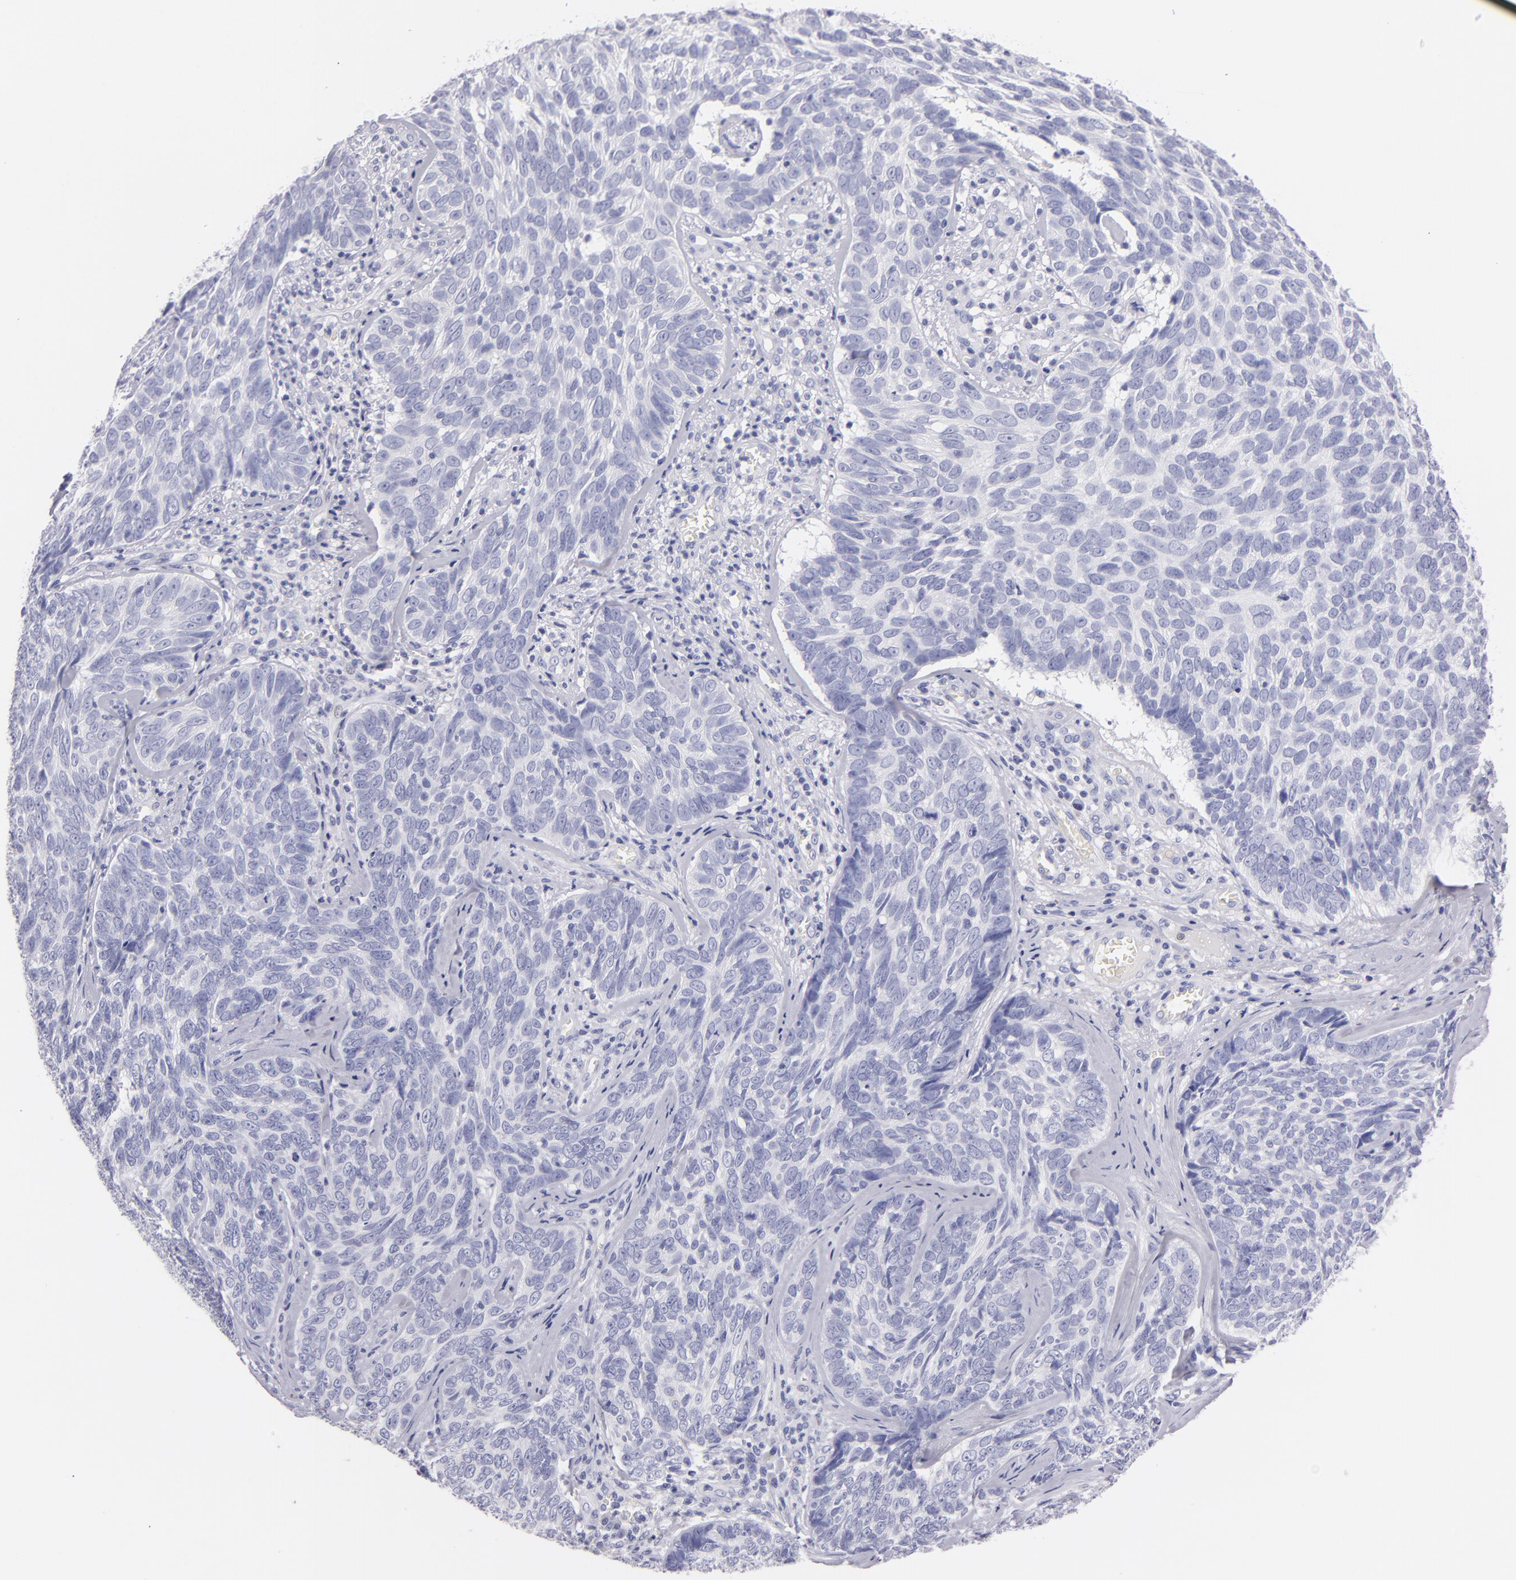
{"staining": {"intensity": "negative", "quantity": "none", "location": "none"}, "tissue": "skin cancer", "cell_type": "Tumor cells", "image_type": "cancer", "snomed": [{"axis": "morphology", "description": "Basal cell carcinoma"}, {"axis": "topography", "description": "Skin"}], "caption": "IHC micrograph of neoplastic tissue: skin cancer stained with DAB (3,3'-diaminobenzidine) displays no significant protein staining in tumor cells. (DAB immunohistochemistry (IHC) with hematoxylin counter stain).", "gene": "MUC5AC", "patient": {"sex": "male", "age": 72}}